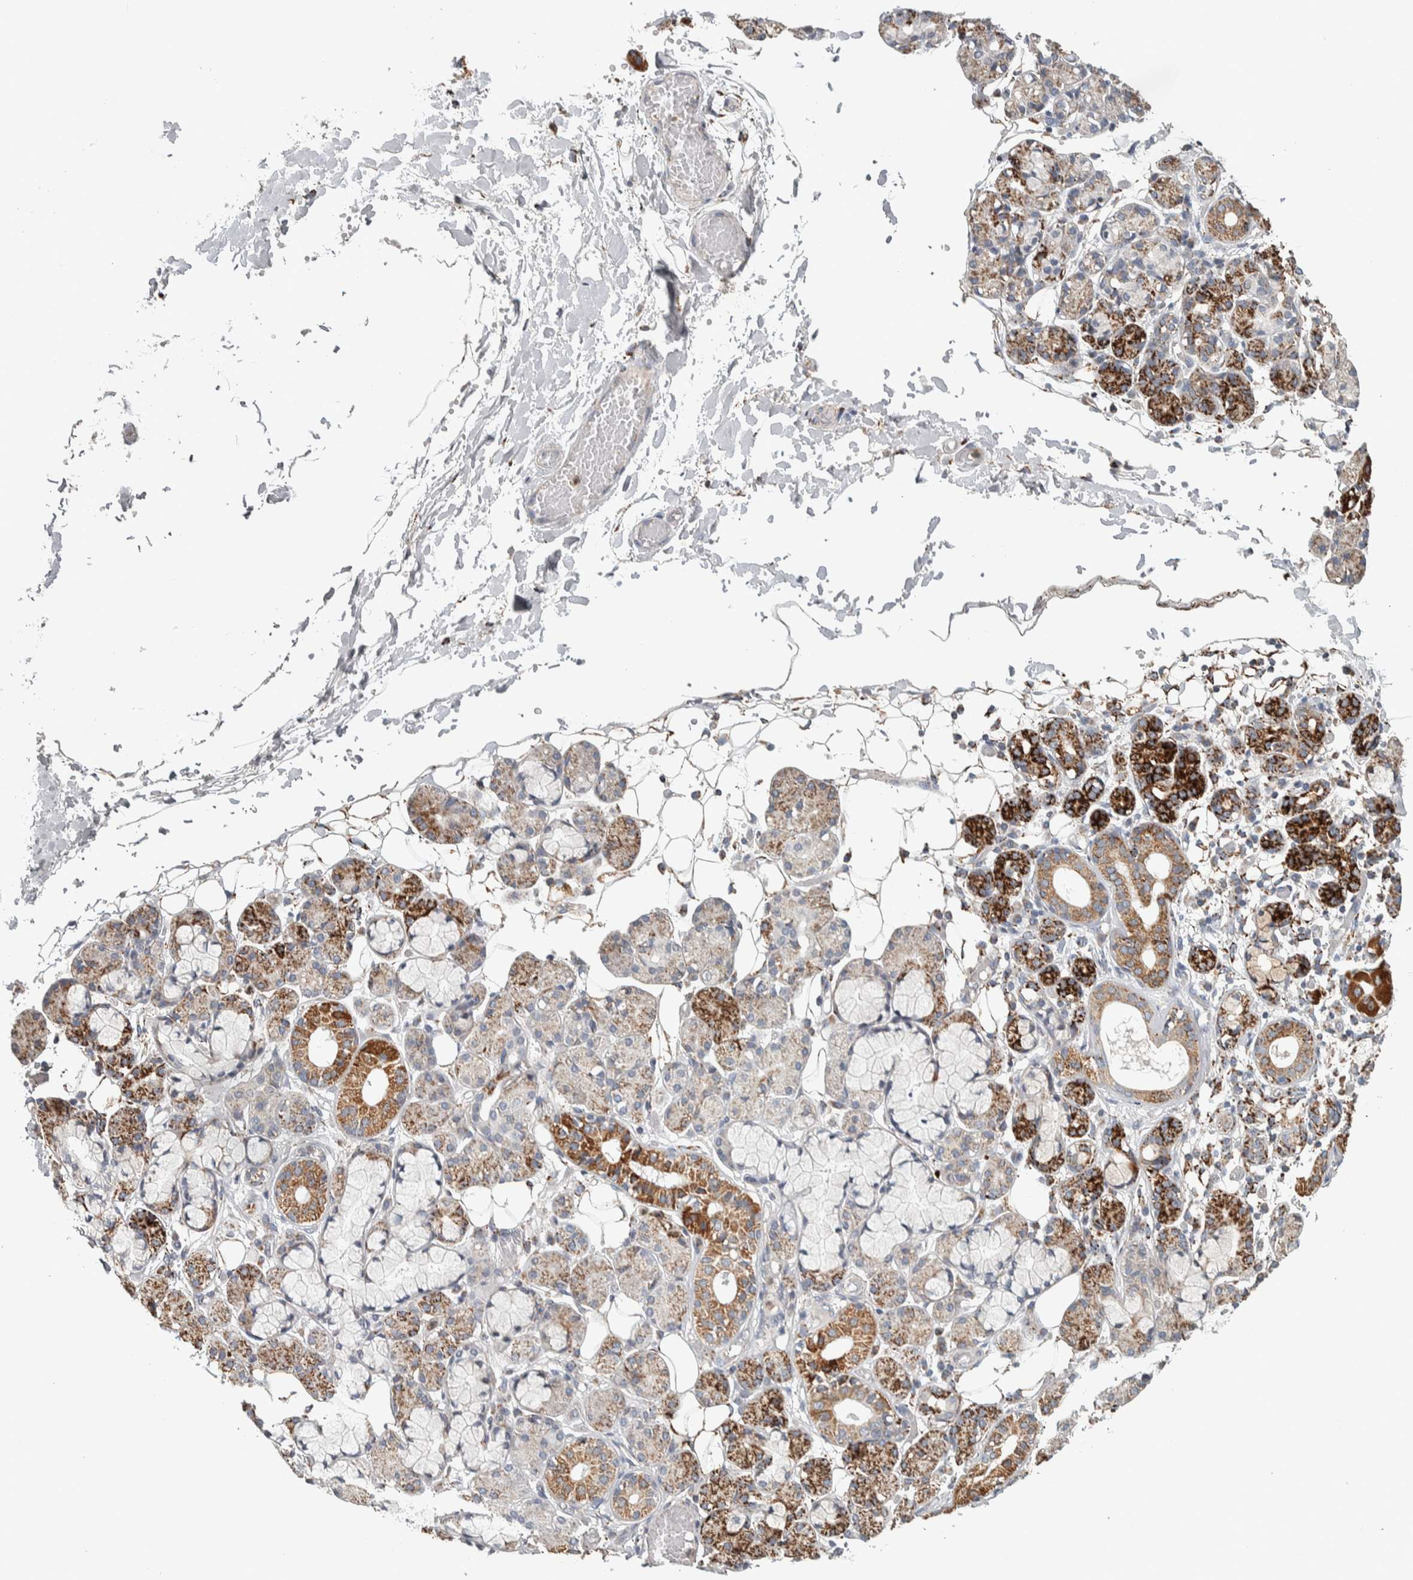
{"staining": {"intensity": "strong", "quantity": "<25%", "location": "cytoplasmic/membranous"}, "tissue": "salivary gland", "cell_type": "Glandular cells", "image_type": "normal", "snomed": [{"axis": "morphology", "description": "Normal tissue, NOS"}, {"axis": "topography", "description": "Salivary gland"}], "caption": "Immunohistochemistry image of unremarkable salivary gland: salivary gland stained using immunohistochemistry exhibits medium levels of strong protein expression localized specifically in the cytoplasmic/membranous of glandular cells, appearing as a cytoplasmic/membranous brown color.", "gene": "FAM78A", "patient": {"sex": "male", "age": 63}}